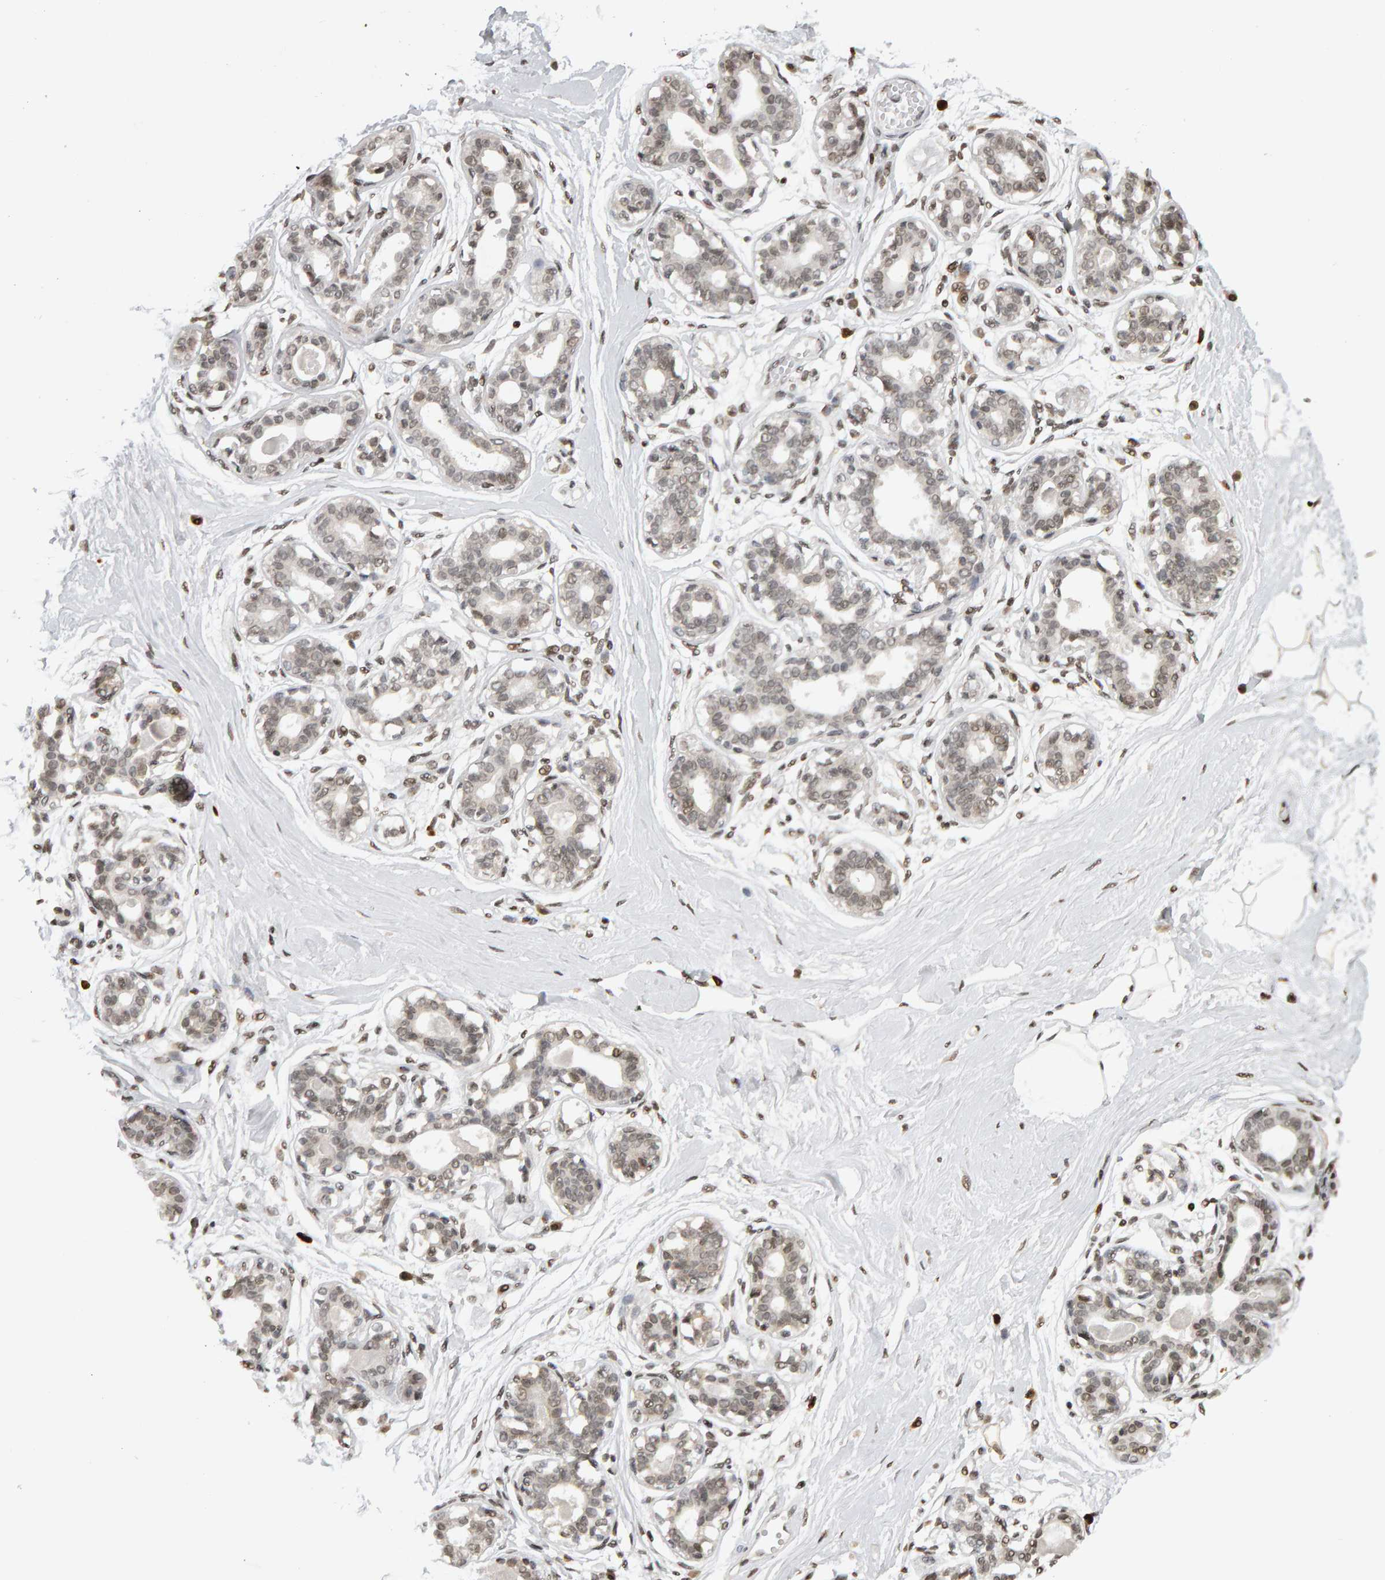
{"staining": {"intensity": "weak", "quantity": ">75%", "location": "nuclear"}, "tissue": "breast", "cell_type": "Adipocytes", "image_type": "normal", "snomed": [{"axis": "morphology", "description": "Normal tissue, NOS"}, {"axis": "topography", "description": "Breast"}], "caption": "An image of breast stained for a protein exhibits weak nuclear brown staining in adipocytes.", "gene": "TRAM1", "patient": {"sex": "female", "age": 45}}